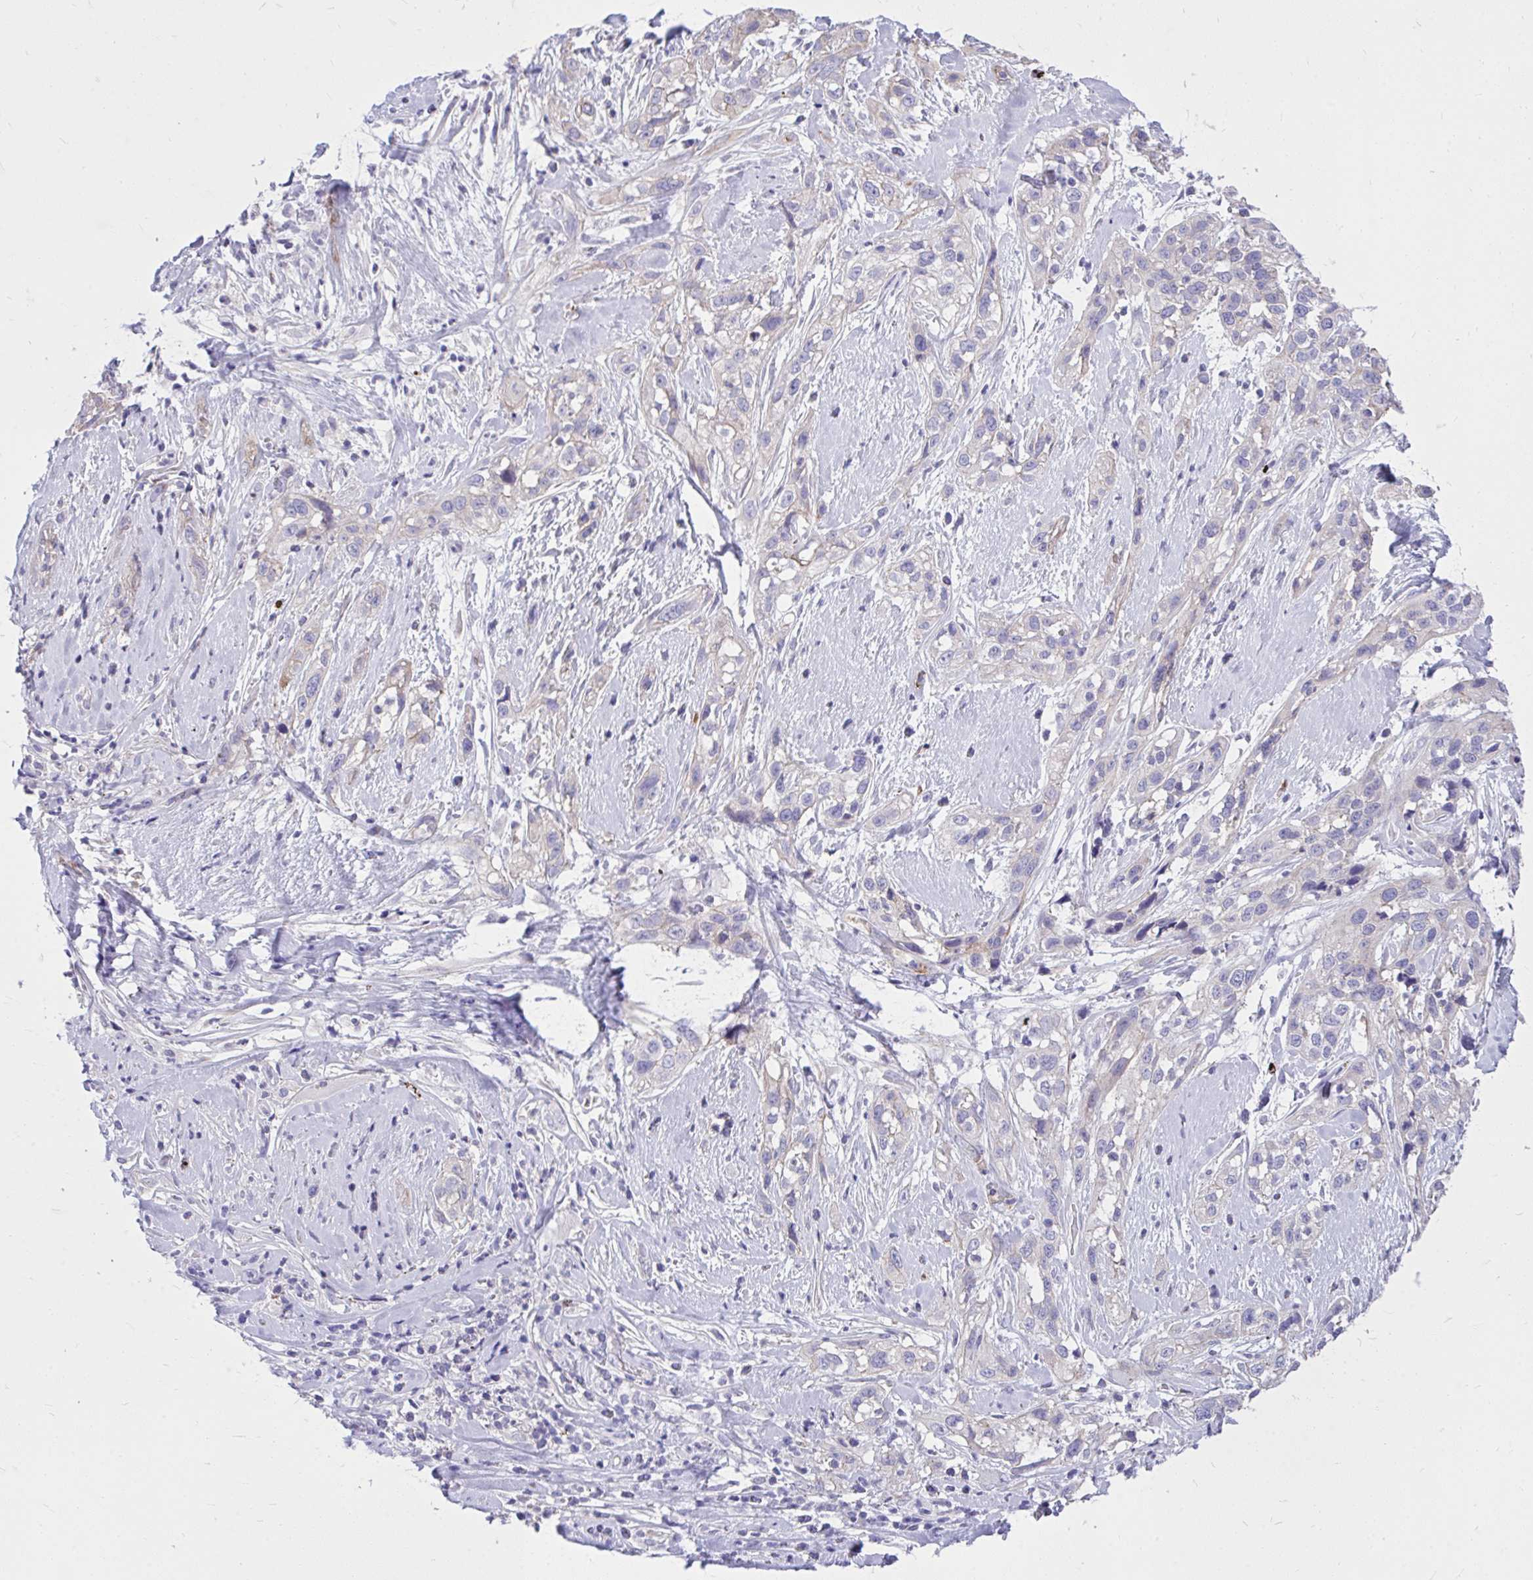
{"staining": {"intensity": "negative", "quantity": "none", "location": "none"}, "tissue": "skin cancer", "cell_type": "Tumor cells", "image_type": "cancer", "snomed": [{"axis": "morphology", "description": "Squamous cell carcinoma, NOS"}, {"axis": "topography", "description": "Skin"}], "caption": "Immunohistochemistry image of neoplastic tissue: skin cancer (squamous cell carcinoma) stained with DAB (3,3'-diaminobenzidine) exhibits no significant protein positivity in tumor cells.", "gene": "TP53I11", "patient": {"sex": "male", "age": 82}}